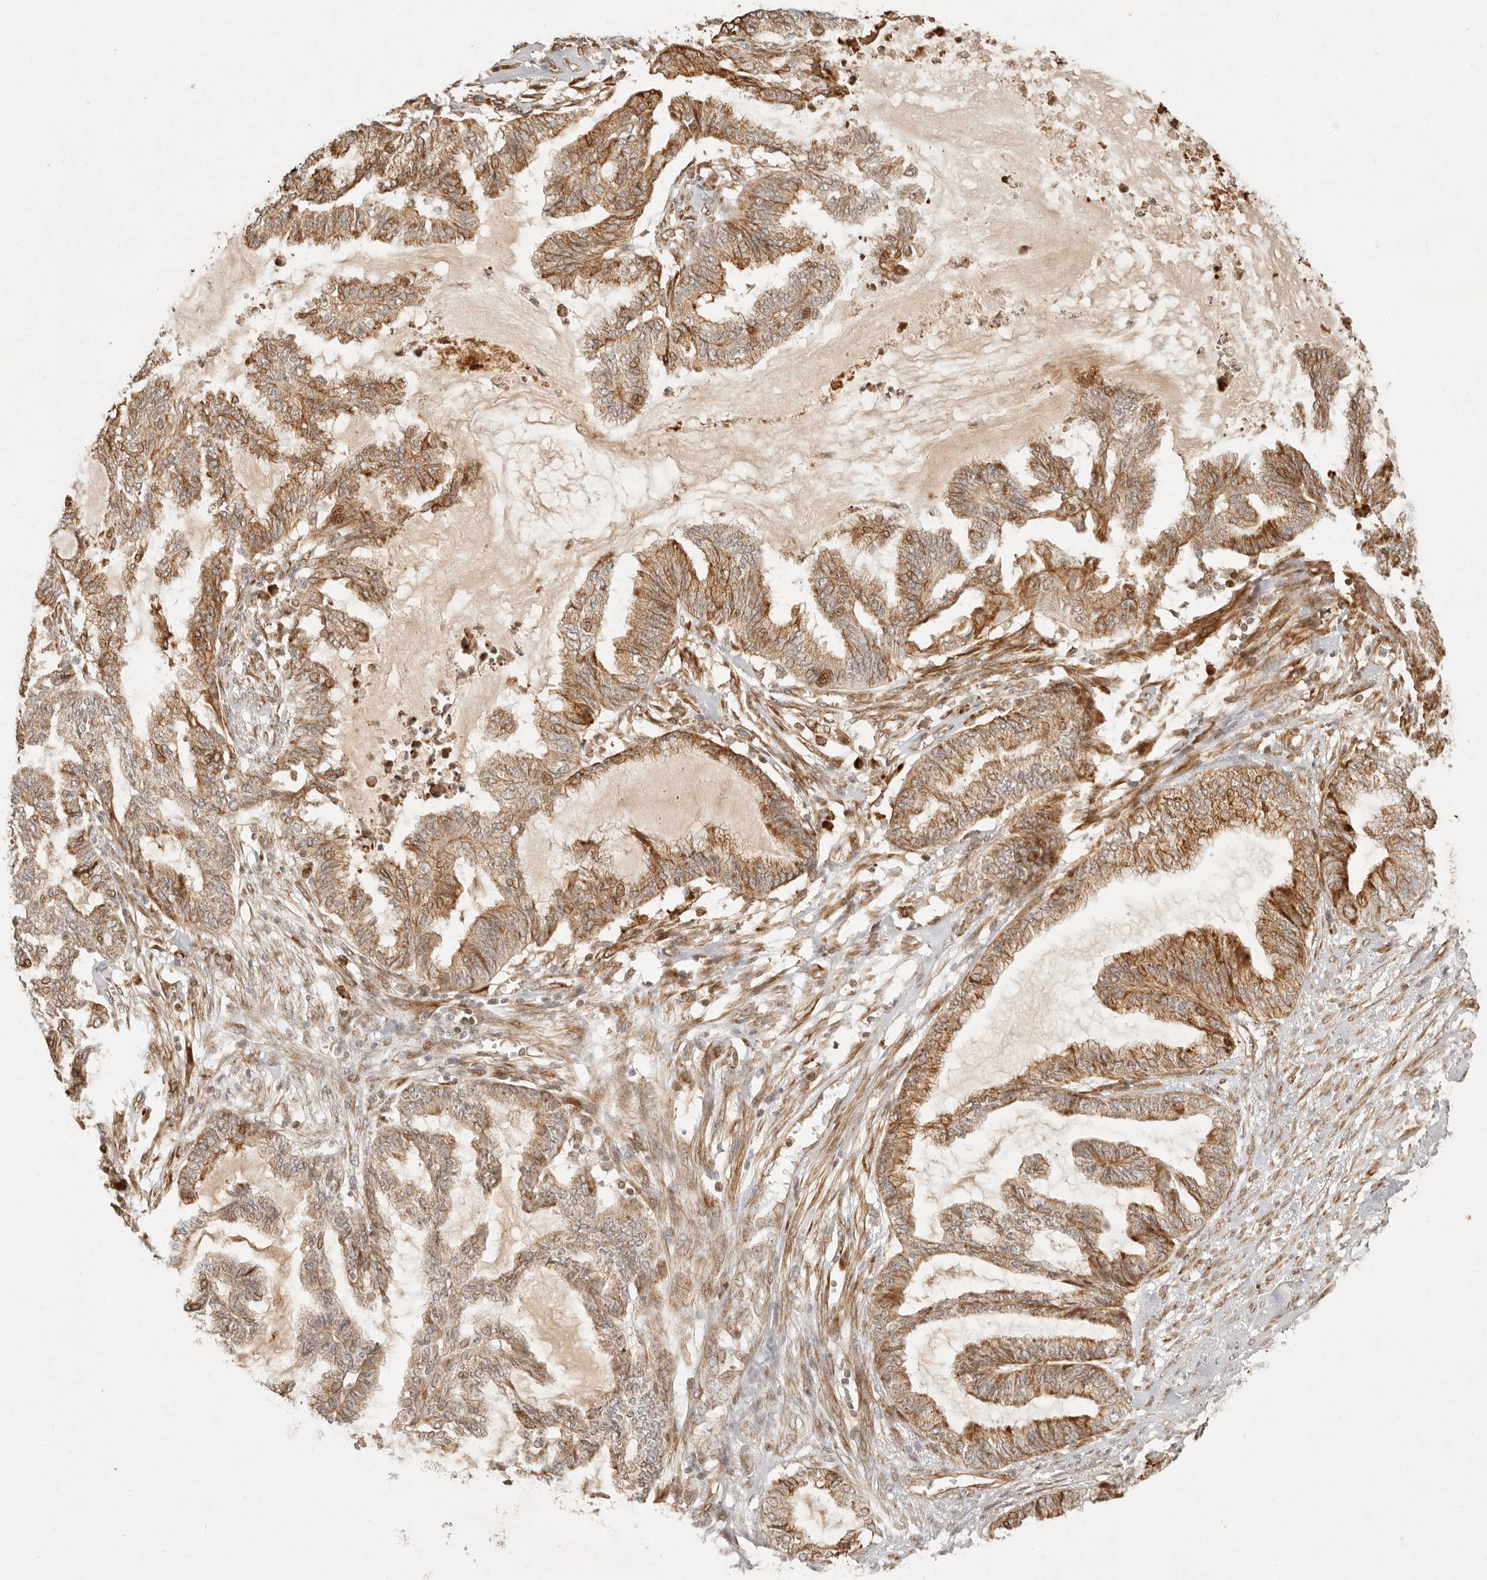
{"staining": {"intensity": "strong", "quantity": "25%-75%", "location": "cytoplasmic/membranous"}, "tissue": "endometrial cancer", "cell_type": "Tumor cells", "image_type": "cancer", "snomed": [{"axis": "morphology", "description": "Adenocarcinoma, NOS"}, {"axis": "topography", "description": "Endometrium"}], "caption": "Protein analysis of endometrial cancer tissue demonstrates strong cytoplasmic/membranous staining in about 25%-75% of tumor cells. Nuclei are stained in blue.", "gene": "KLHL38", "patient": {"sex": "female", "age": 86}}